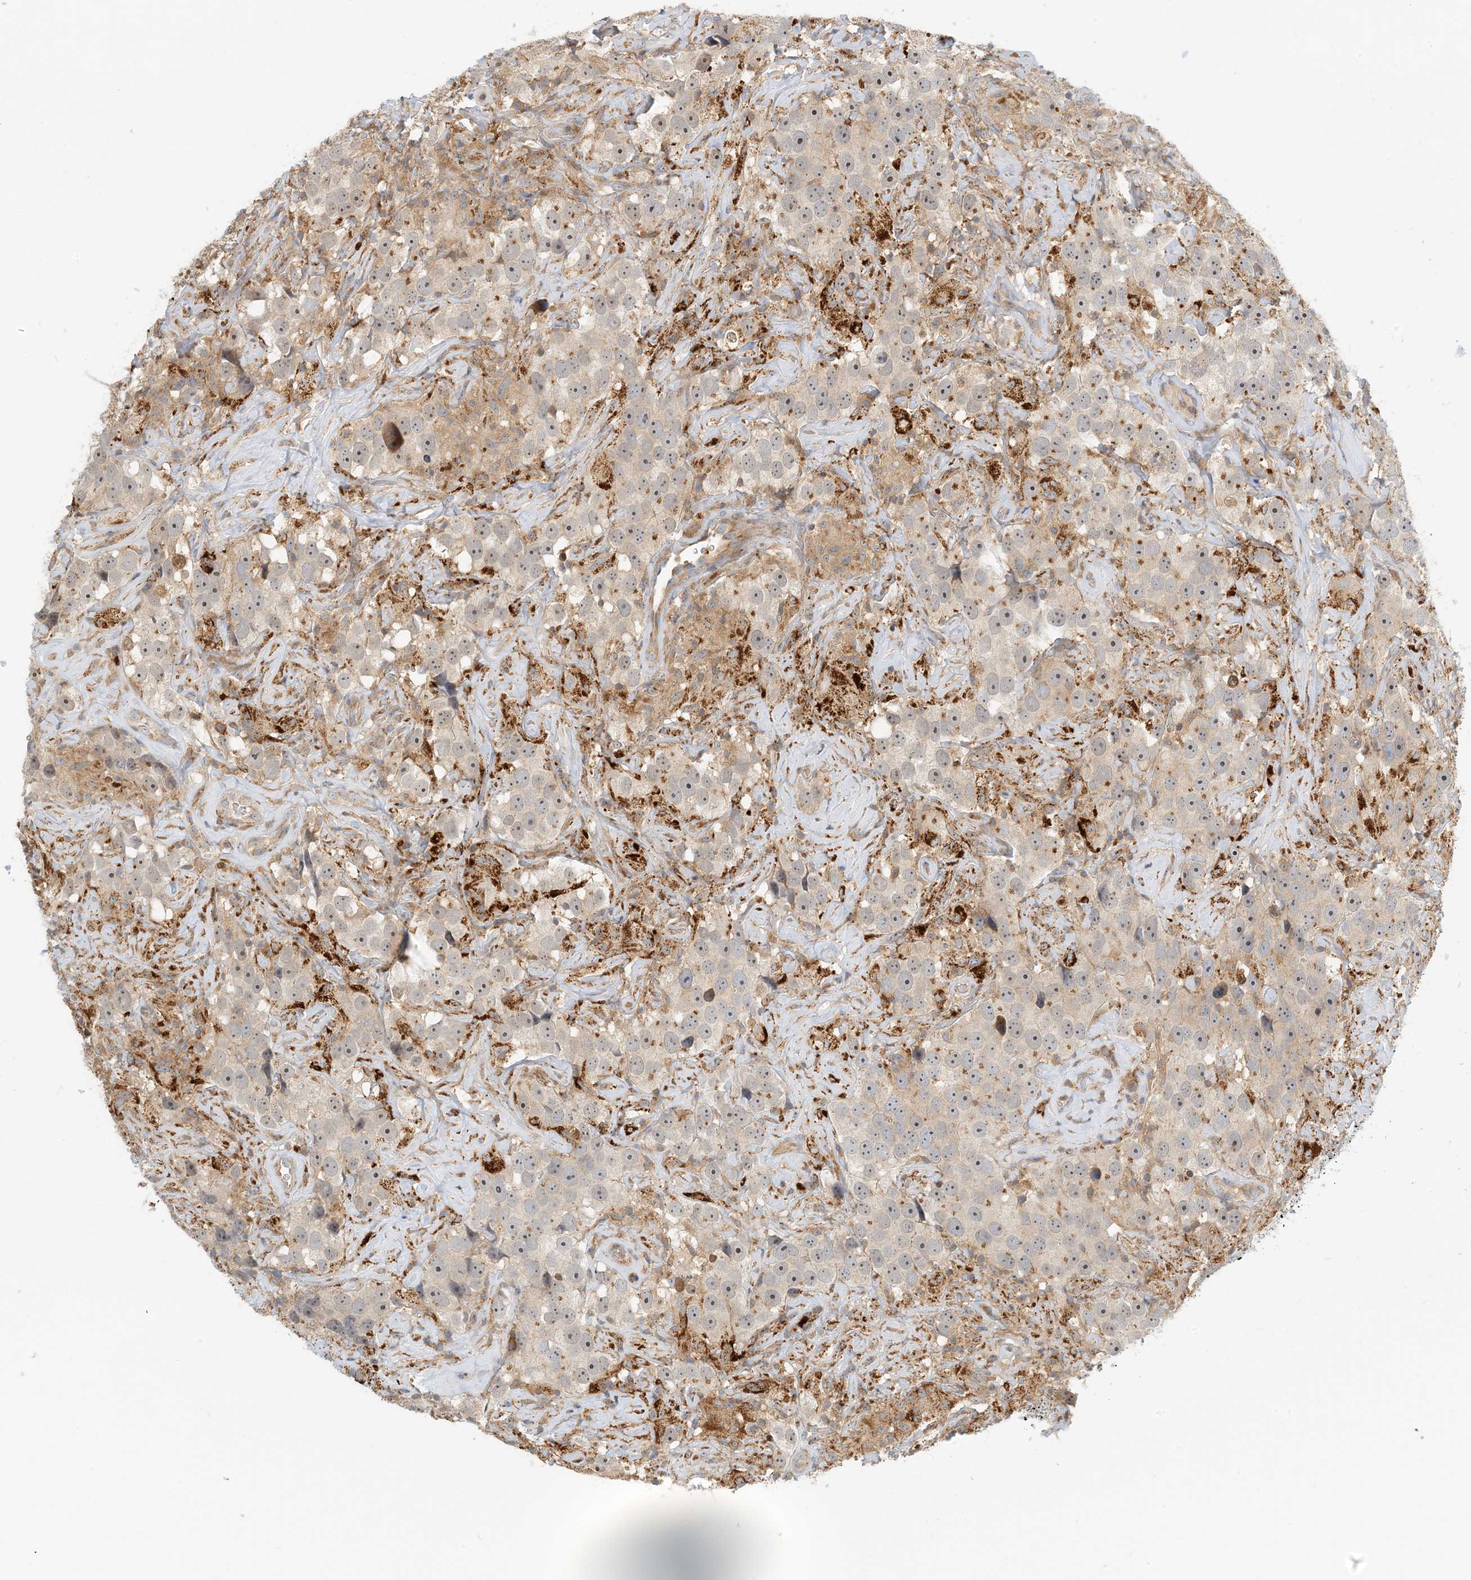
{"staining": {"intensity": "weak", "quantity": "<25%", "location": "cytoplasmic/membranous"}, "tissue": "testis cancer", "cell_type": "Tumor cells", "image_type": "cancer", "snomed": [{"axis": "morphology", "description": "Seminoma, NOS"}, {"axis": "topography", "description": "Testis"}], "caption": "A histopathology image of human testis cancer is negative for staining in tumor cells.", "gene": "COLEC11", "patient": {"sex": "male", "age": 49}}